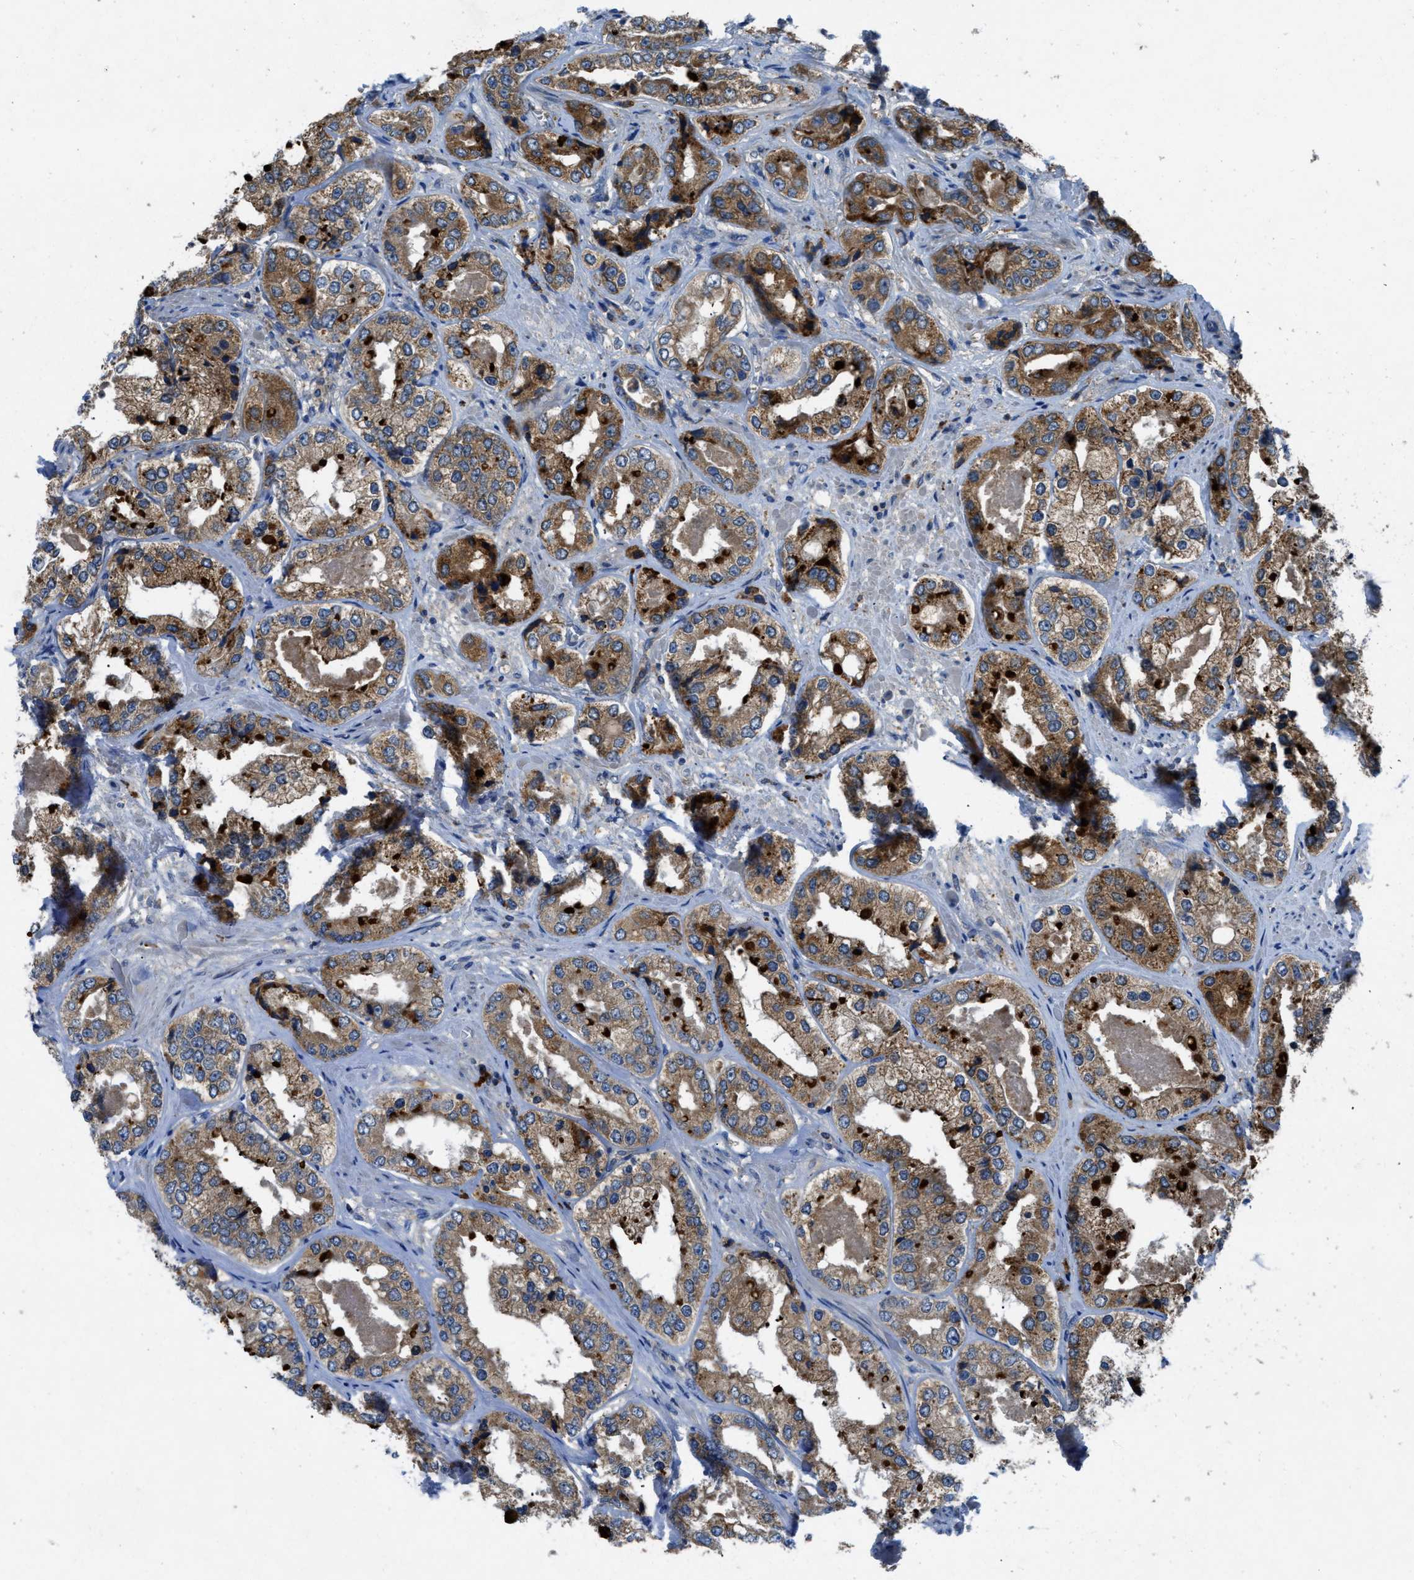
{"staining": {"intensity": "moderate", "quantity": ">75%", "location": "cytoplasmic/membranous"}, "tissue": "prostate cancer", "cell_type": "Tumor cells", "image_type": "cancer", "snomed": [{"axis": "morphology", "description": "Adenocarcinoma, High grade"}, {"axis": "topography", "description": "Prostate"}], "caption": "Immunohistochemistry (DAB) staining of human adenocarcinoma (high-grade) (prostate) displays moderate cytoplasmic/membranous protein positivity in about >75% of tumor cells.", "gene": "MAP3K20", "patient": {"sex": "male", "age": 61}}